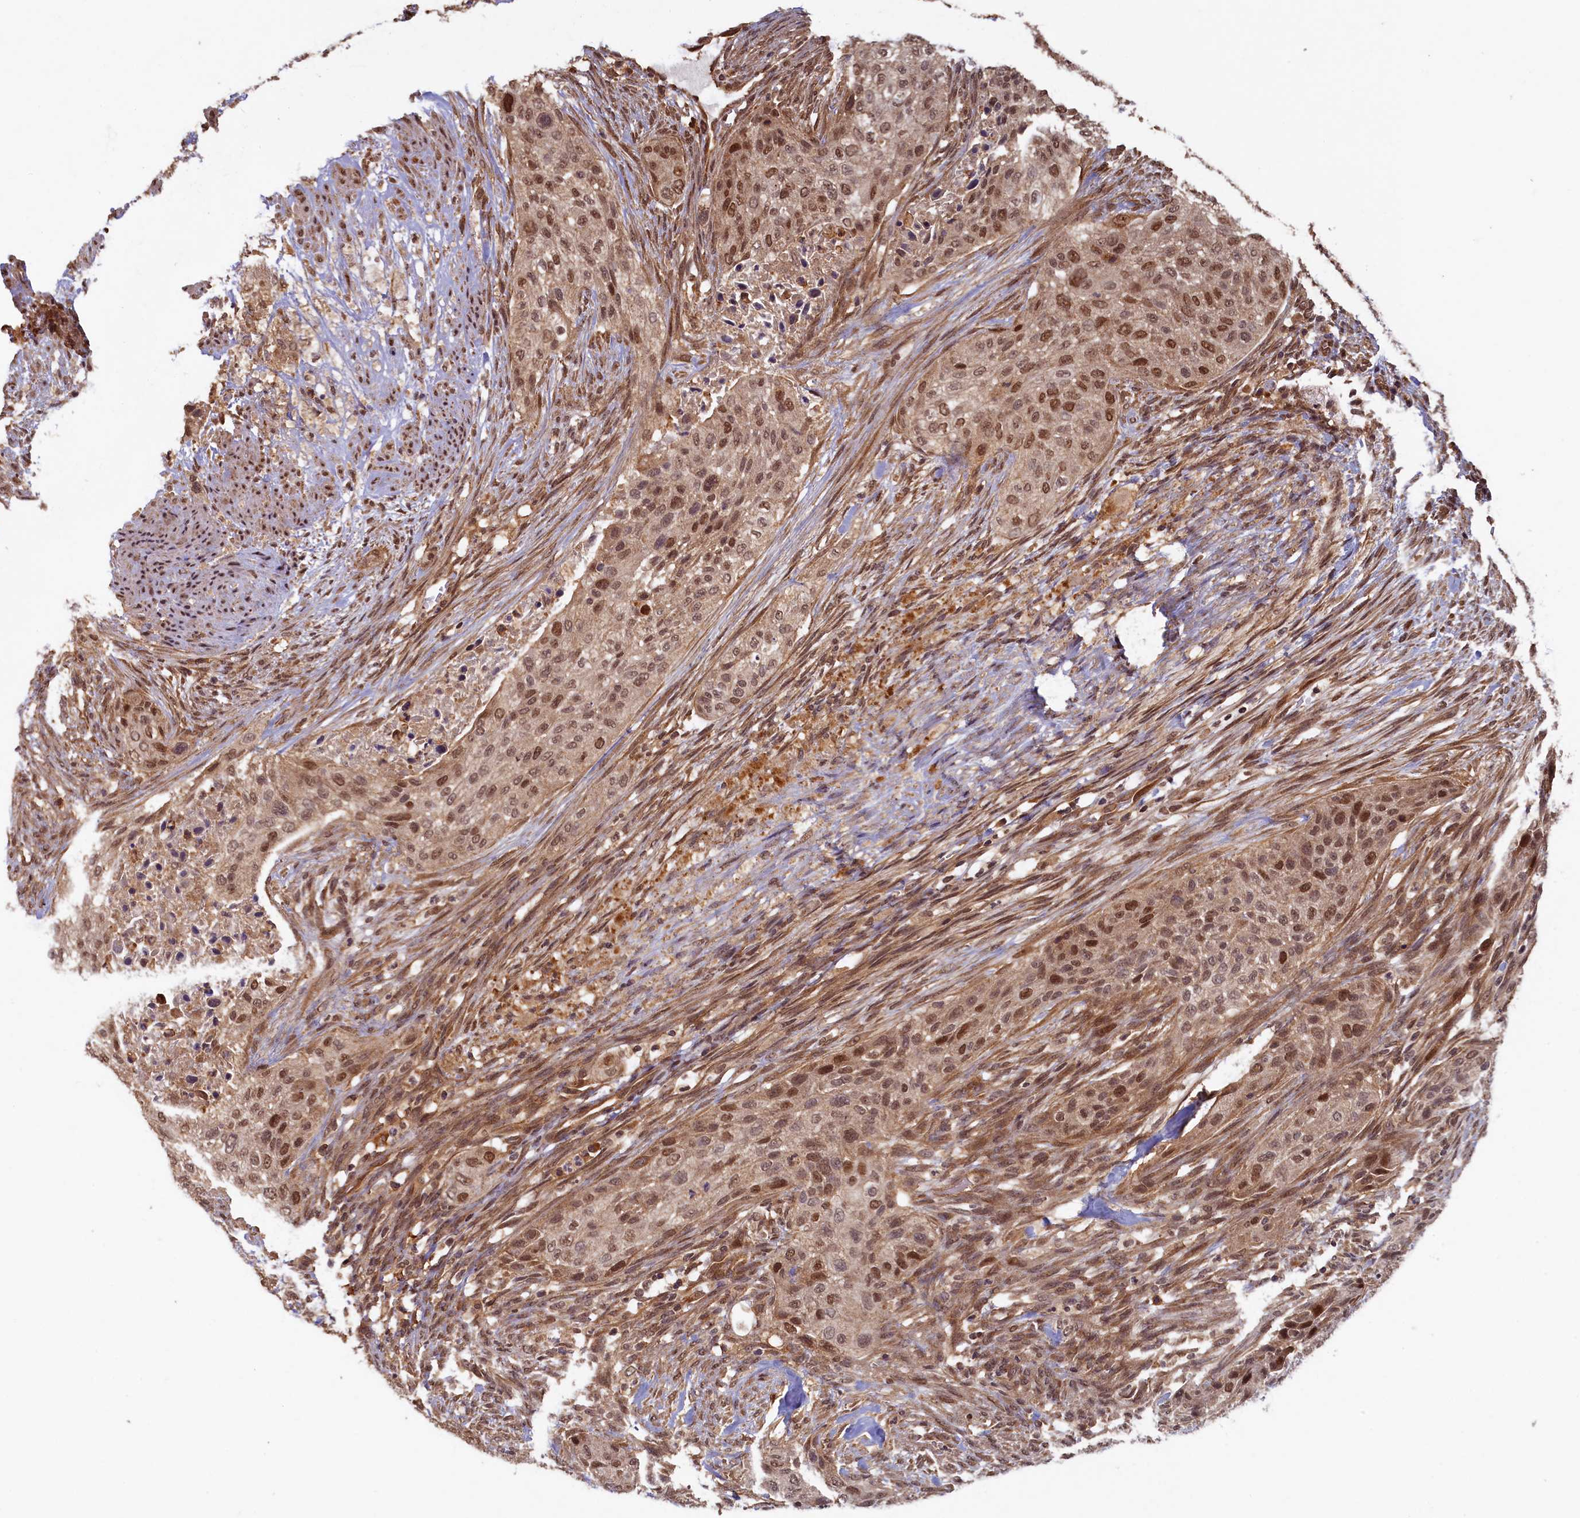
{"staining": {"intensity": "strong", "quantity": ">75%", "location": "nuclear"}, "tissue": "urothelial cancer", "cell_type": "Tumor cells", "image_type": "cancer", "snomed": [{"axis": "morphology", "description": "Urothelial carcinoma, High grade"}, {"axis": "topography", "description": "Urinary bladder"}], "caption": "A photomicrograph of urothelial carcinoma (high-grade) stained for a protein shows strong nuclear brown staining in tumor cells.", "gene": "BRCA1", "patient": {"sex": "male", "age": 35}}